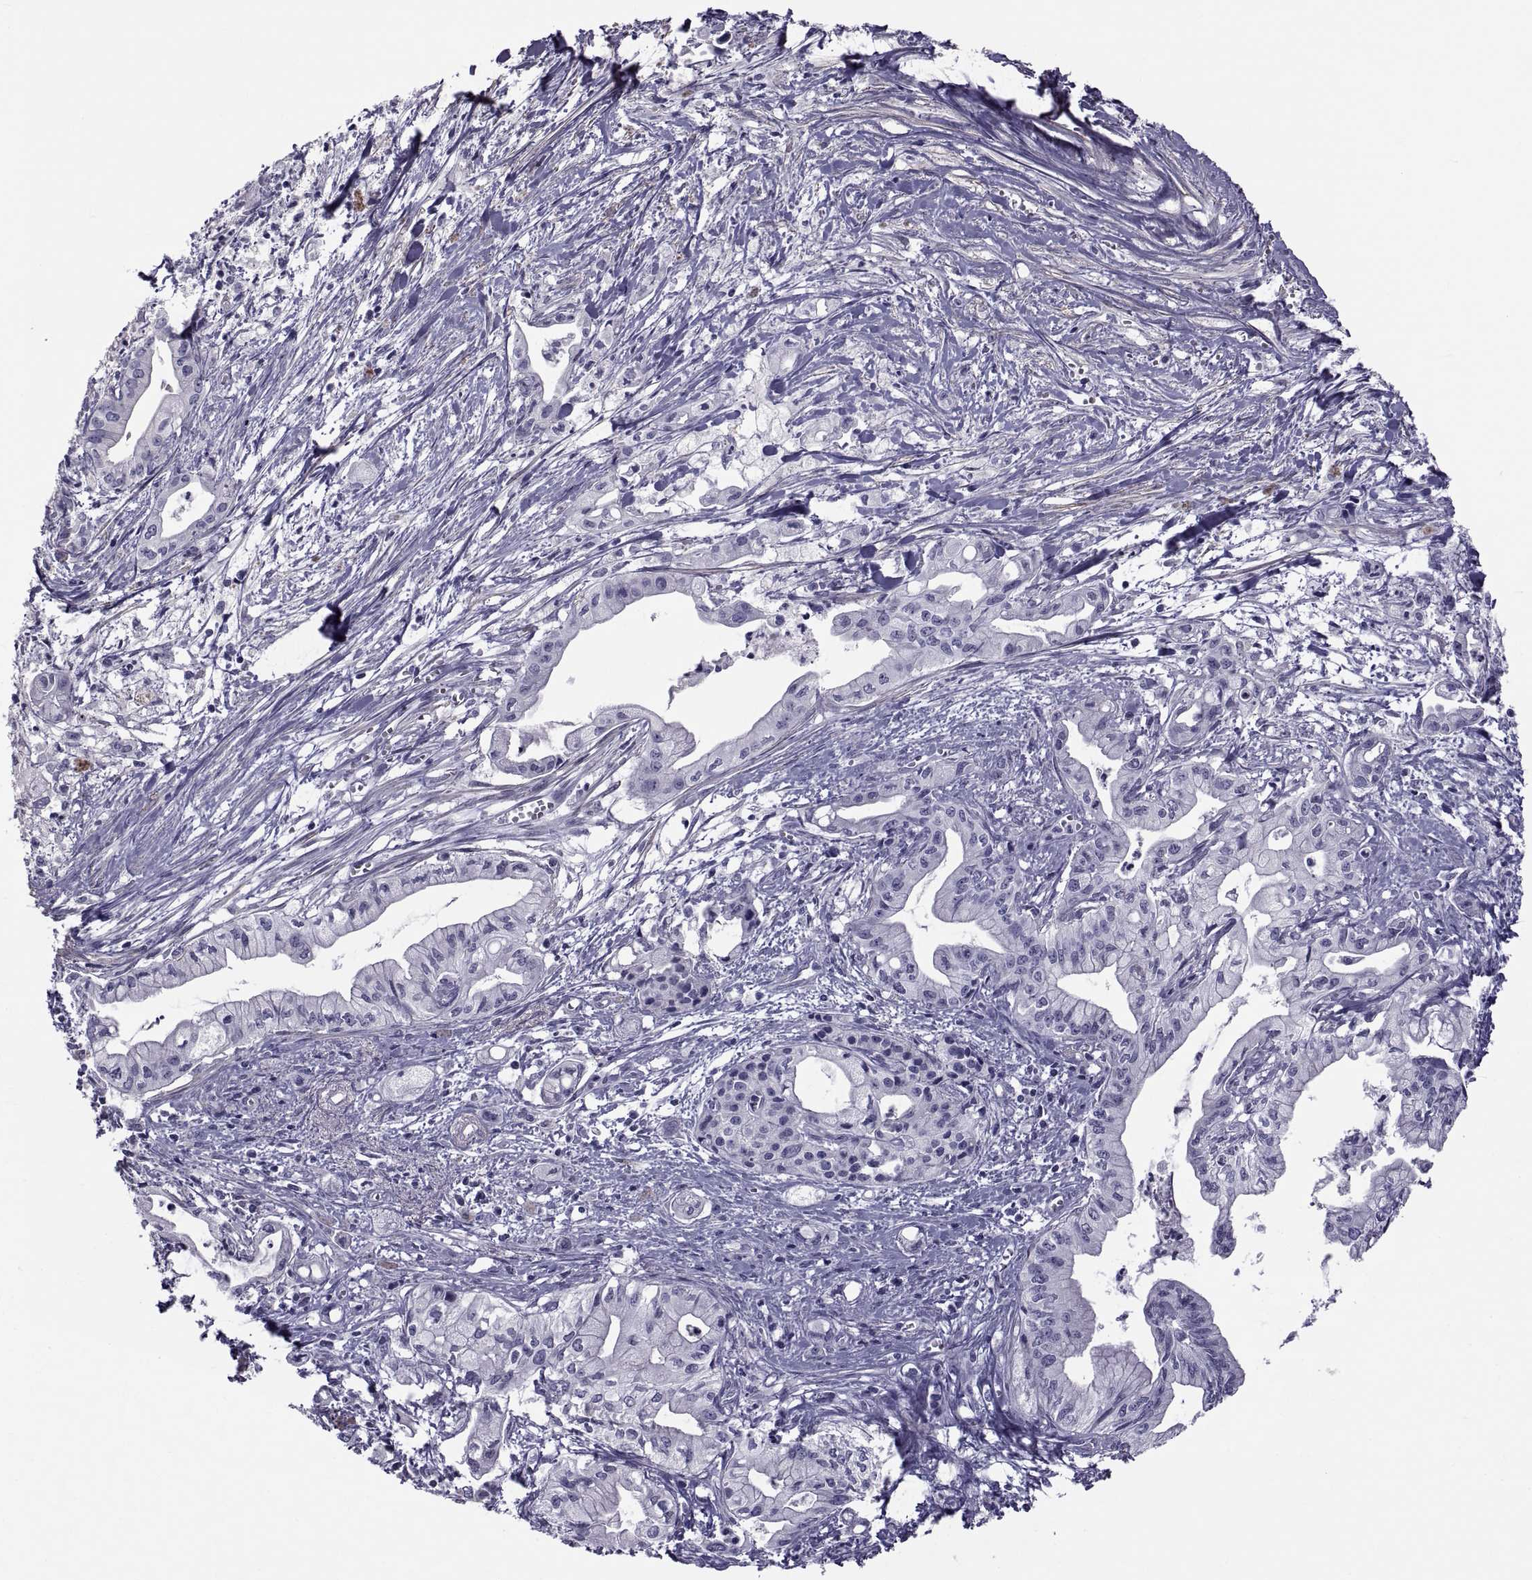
{"staining": {"intensity": "negative", "quantity": "none", "location": "none"}, "tissue": "pancreatic cancer", "cell_type": "Tumor cells", "image_type": "cancer", "snomed": [{"axis": "morphology", "description": "Adenocarcinoma, NOS"}, {"axis": "topography", "description": "Pancreas"}], "caption": "Pancreatic cancer stained for a protein using immunohistochemistry exhibits no staining tumor cells.", "gene": "MAGEB1", "patient": {"sex": "male", "age": 71}}